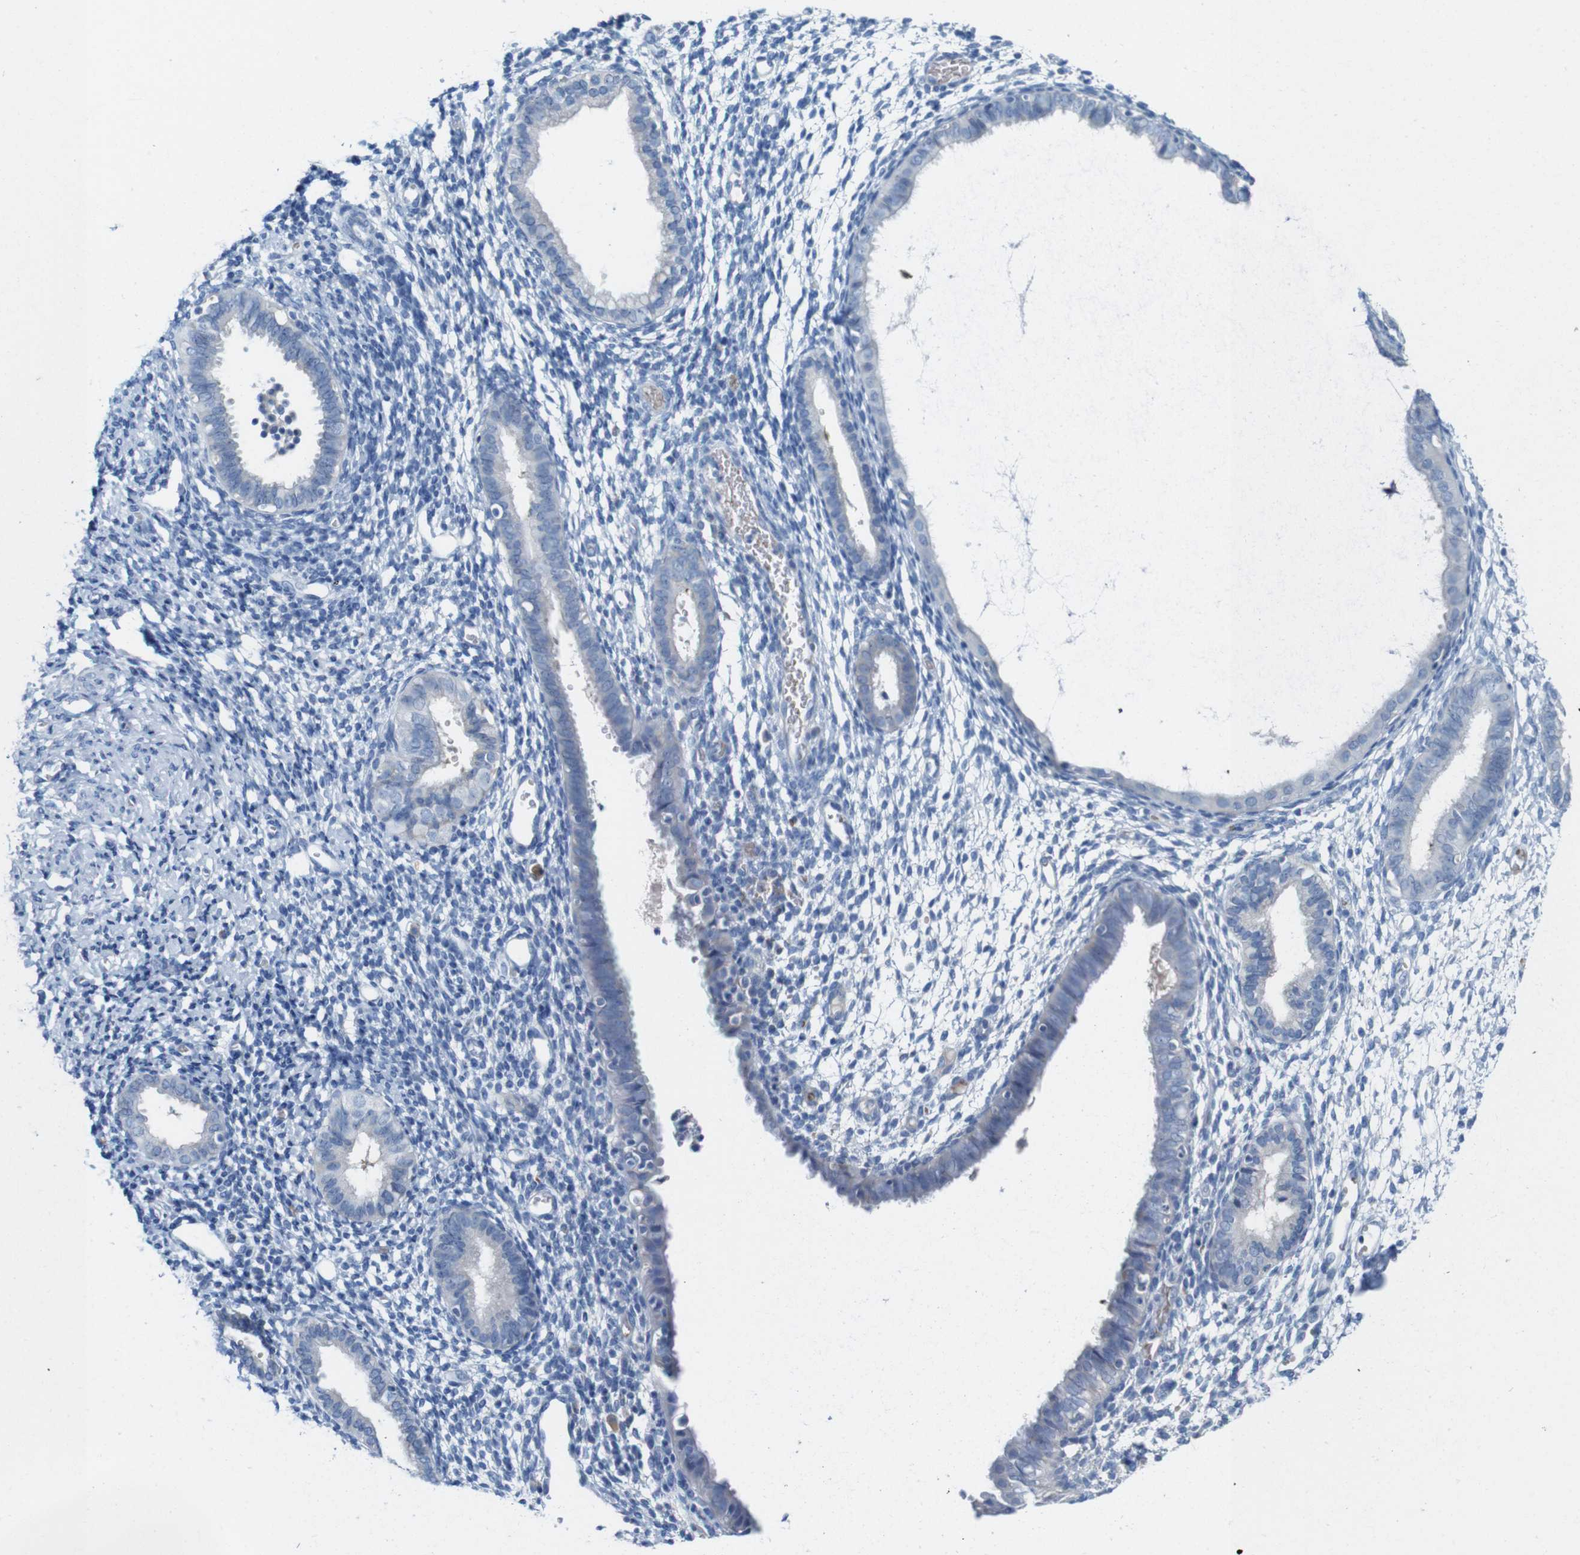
{"staining": {"intensity": "negative", "quantity": "none", "location": "none"}, "tissue": "endometrium", "cell_type": "Cells in endometrial stroma", "image_type": "normal", "snomed": [{"axis": "morphology", "description": "Normal tissue, NOS"}, {"axis": "topography", "description": "Endometrium"}], "caption": "DAB (3,3'-diaminobenzidine) immunohistochemical staining of unremarkable human endometrium demonstrates no significant expression in cells in endometrial stroma.", "gene": "IGSF8", "patient": {"sex": "female", "age": 61}}